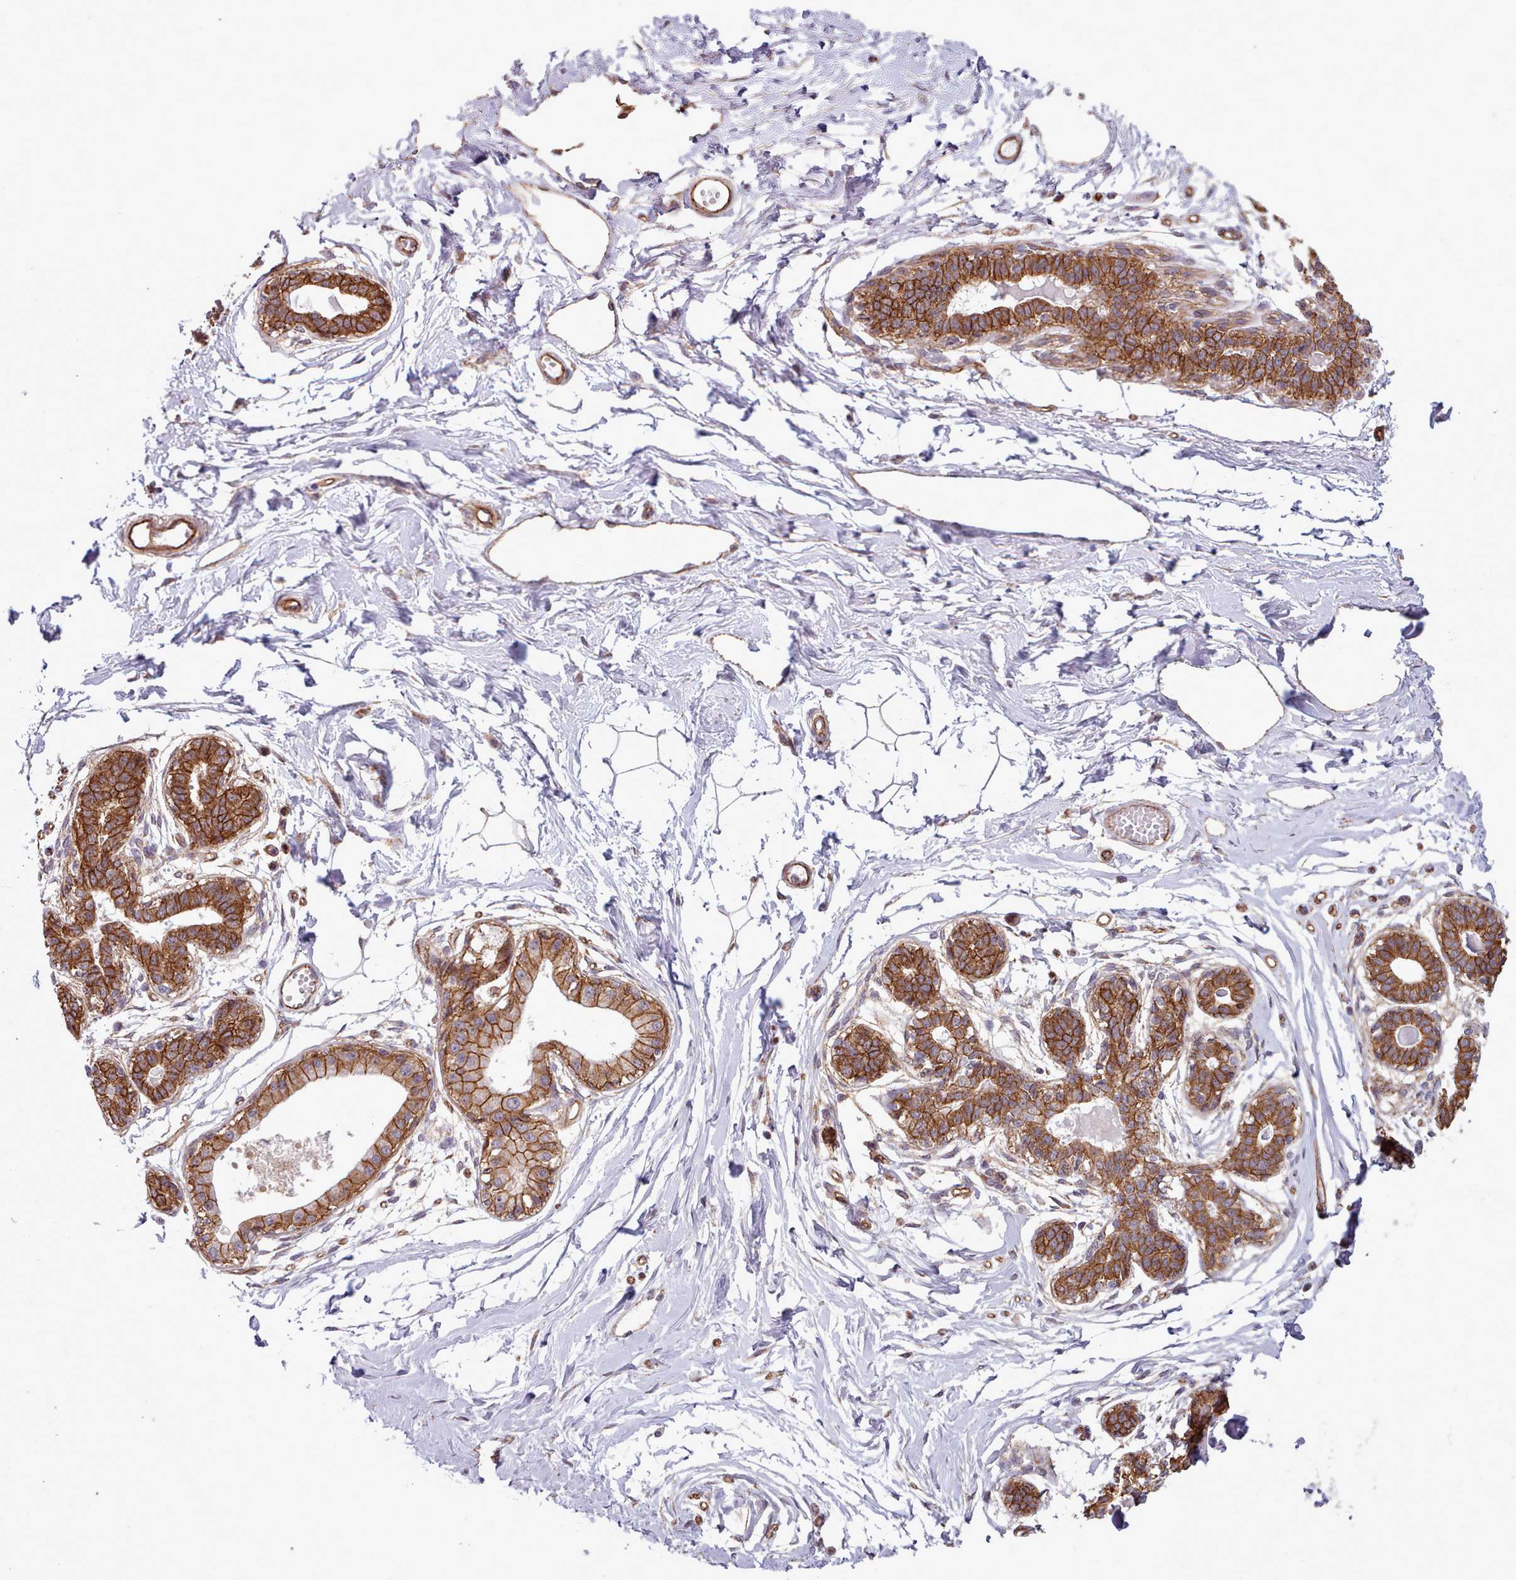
{"staining": {"intensity": "negative", "quantity": "none", "location": "none"}, "tissue": "breast", "cell_type": "Adipocytes", "image_type": "normal", "snomed": [{"axis": "morphology", "description": "Normal tissue, NOS"}, {"axis": "topography", "description": "Breast"}], "caption": "There is no significant staining in adipocytes of breast. The staining is performed using DAB (3,3'-diaminobenzidine) brown chromogen with nuclei counter-stained in using hematoxylin.", "gene": "MRPL46", "patient": {"sex": "female", "age": 45}}